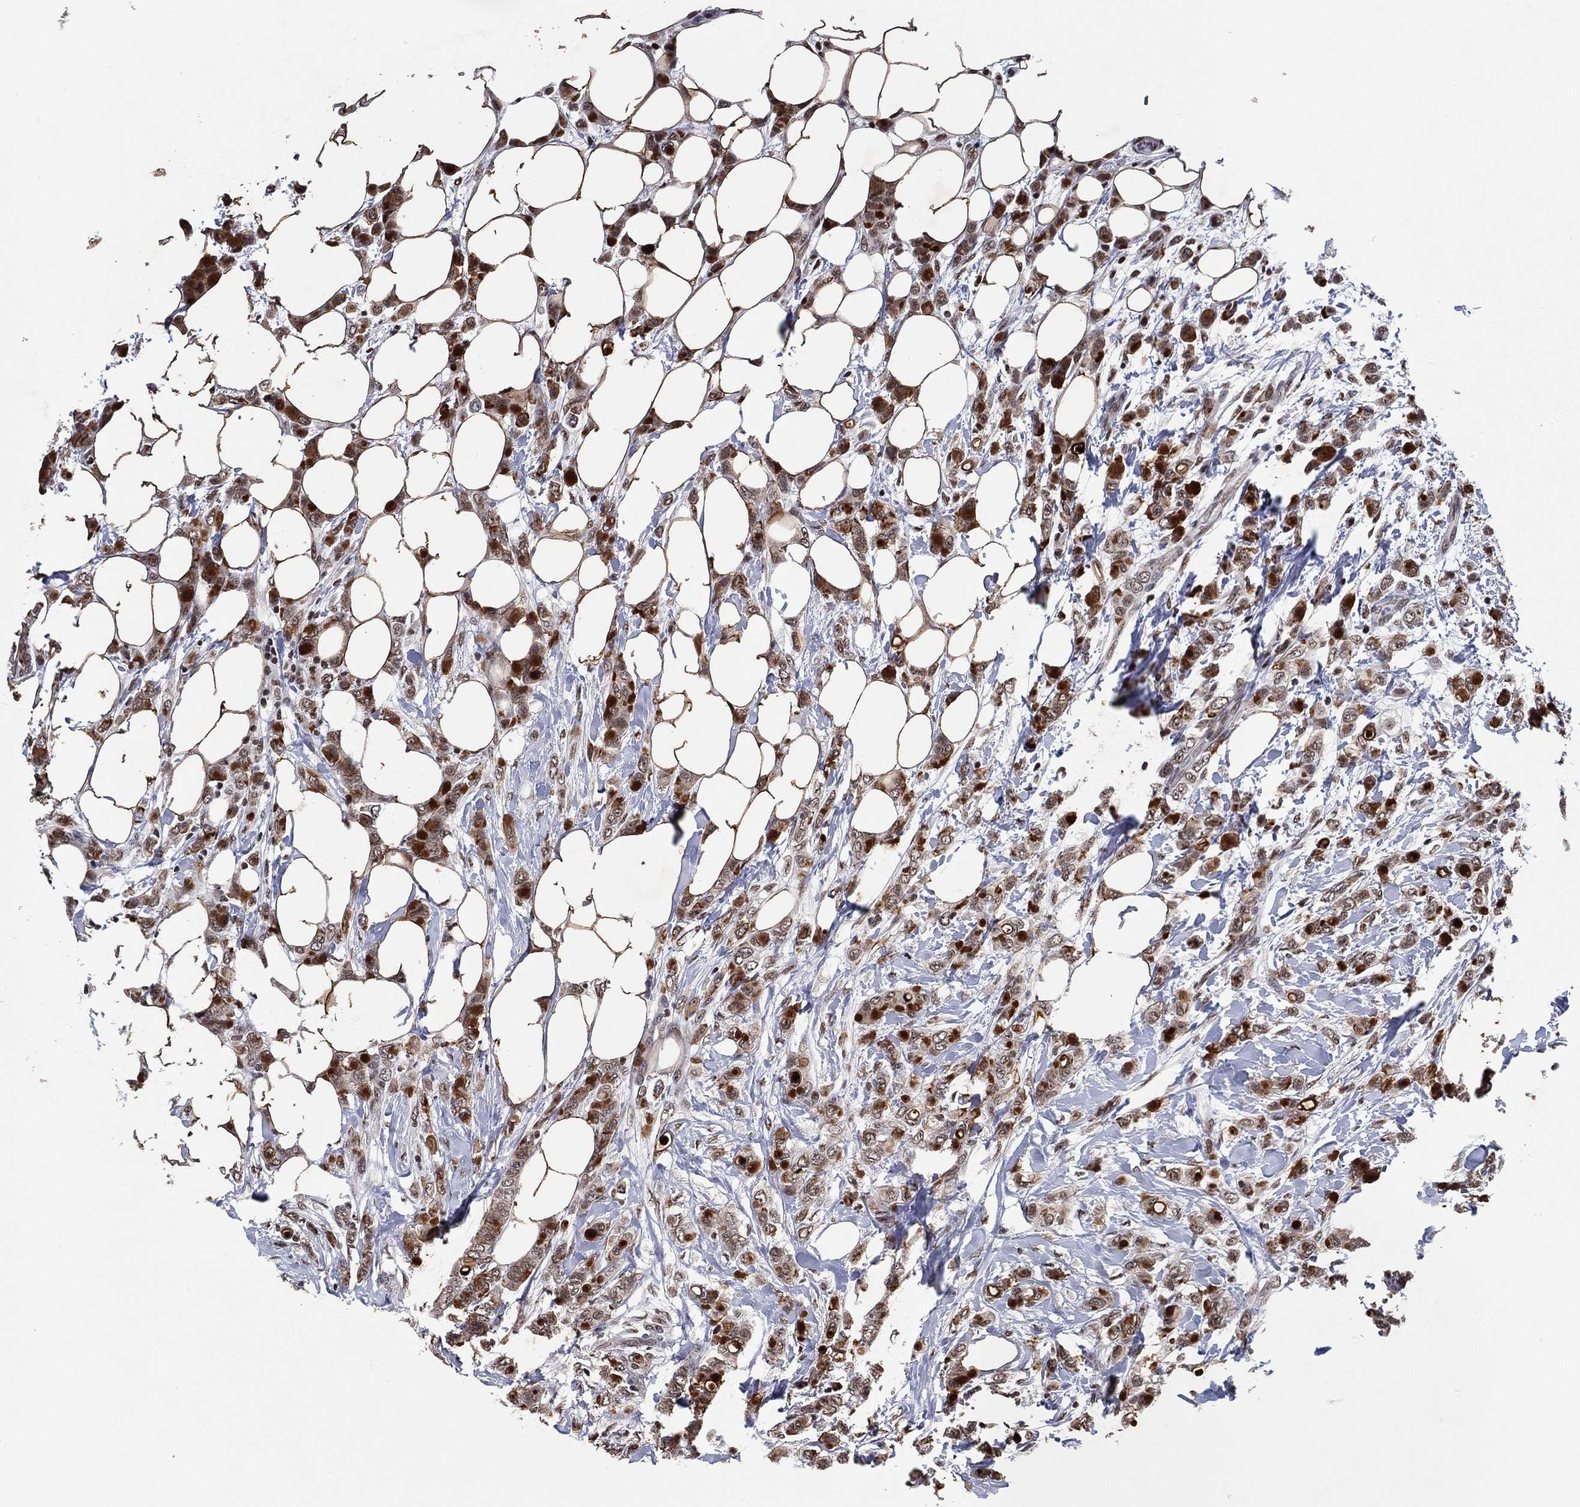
{"staining": {"intensity": "moderate", "quantity": "25%-75%", "location": "cytoplasmic/membranous,nuclear"}, "tissue": "breast cancer", "cell_type": "Tumor cells", "image_type": "cancer", "snomed": [{"axis": "morphology", "description": "Lobular carcinoma"}, {"axis": "topography", "description": "Breast"}], "caption": "This is an image of immunohistochemistry staining of breast lobular carcinoma, which shows moderate expression in the cytoplasmic/membranous and nuclear of tumor cells.", "gene": "ZBTB42", "patient": {"sex": "female", "age": 66}}